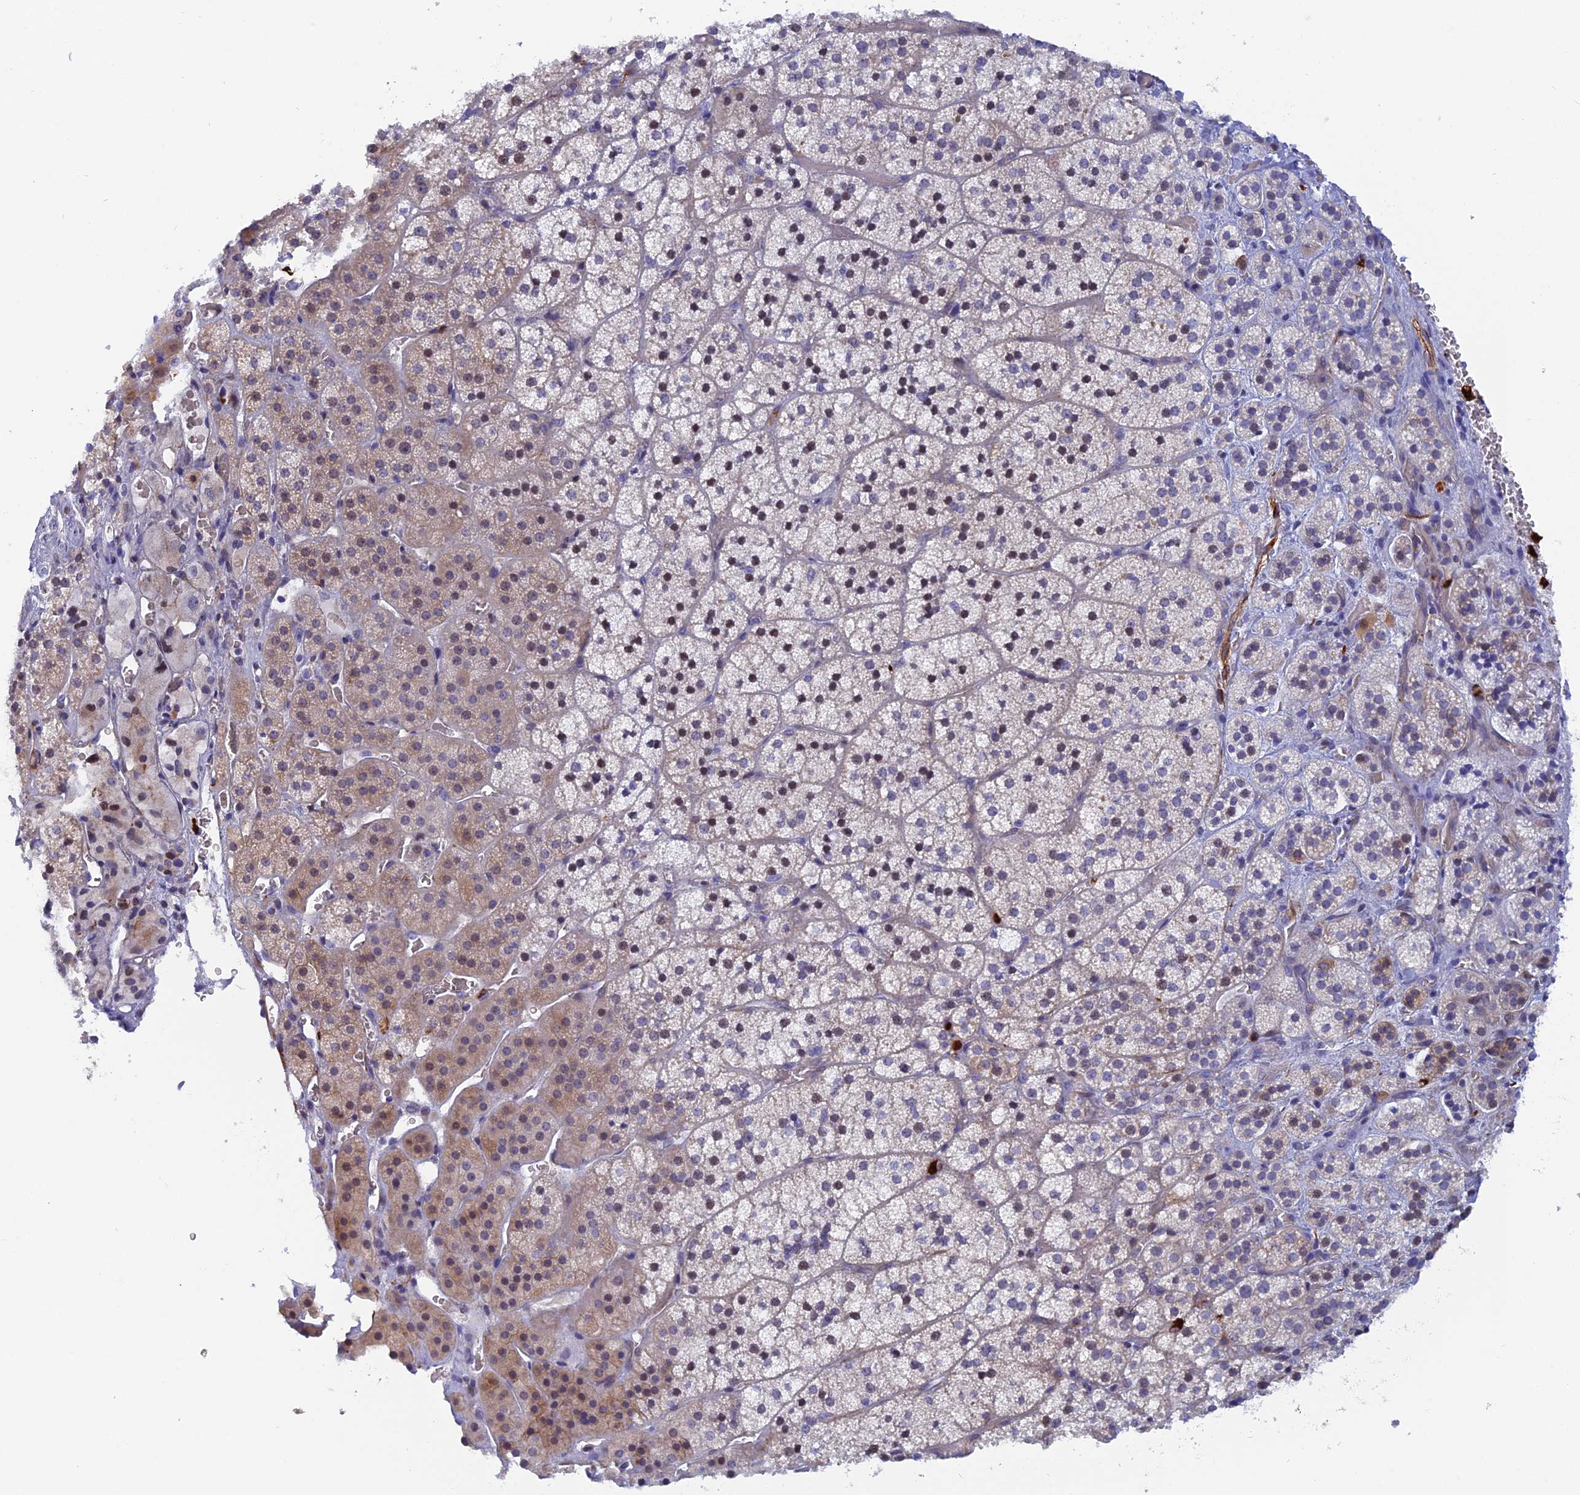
{"staining": {"intensity": "weak", "quantity": "<25%", "location": "cytoplasmic/membranous,nuclear"}, "tissue": "adrenal gland", "cell_type": "Glandular cells", "image_type": "normal", "snomed": [{"axis": "morphology", "description": "Normal tissue, NOS"}, {"axis": "topography", "description": "Adrenal gland"}], "caption": "IHC histopathology image of normal adrenal gland stained for a protein (brown), which exhibits no positivity in glandular cells.", "gene": "SLC26A1", "patient": {"sex": "female", "age": 44}}